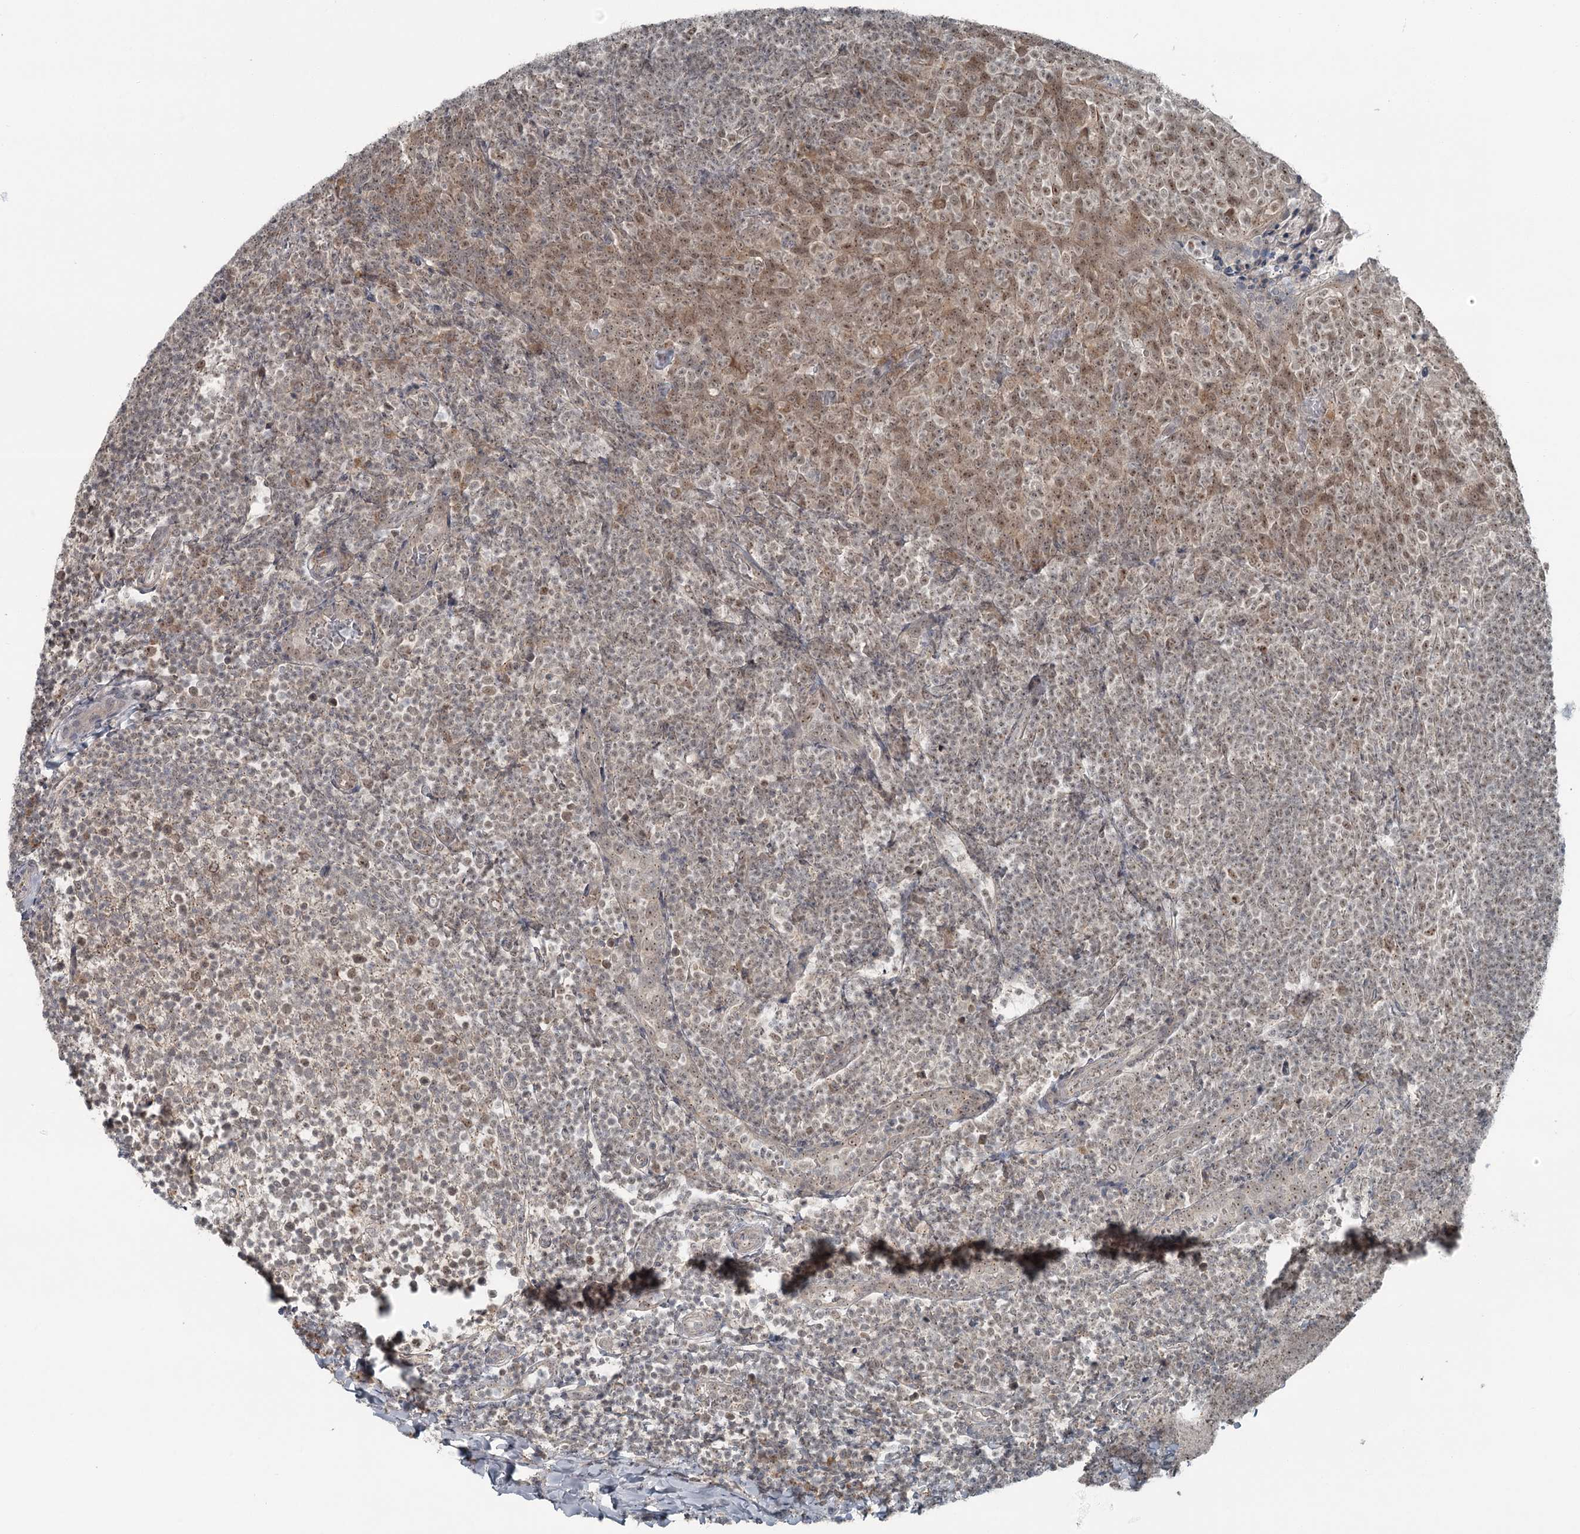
{"staining": {"intensity": "moderate", "quantity": "<25%", "location": "nuclear"}, "tissue": "tonsil", "cell_type": "Germinal center cells", "image_type": "normal", "snomed": [{"axis": "morphology", "description": "Normal tissue, NOS"}, {"axis": "topography", "description": "Tonsil"}], "caption": "An IHC micrograph of unremarkable tissue is shown. Protein staining in brown highlights moderate nuclear positivity in tonsil within germinal center cells. The protein is shown in brown color, while the nuclei are stained blue.", "gene": "EXOSC1", "patient": {"sex": "female", "age": 10}}